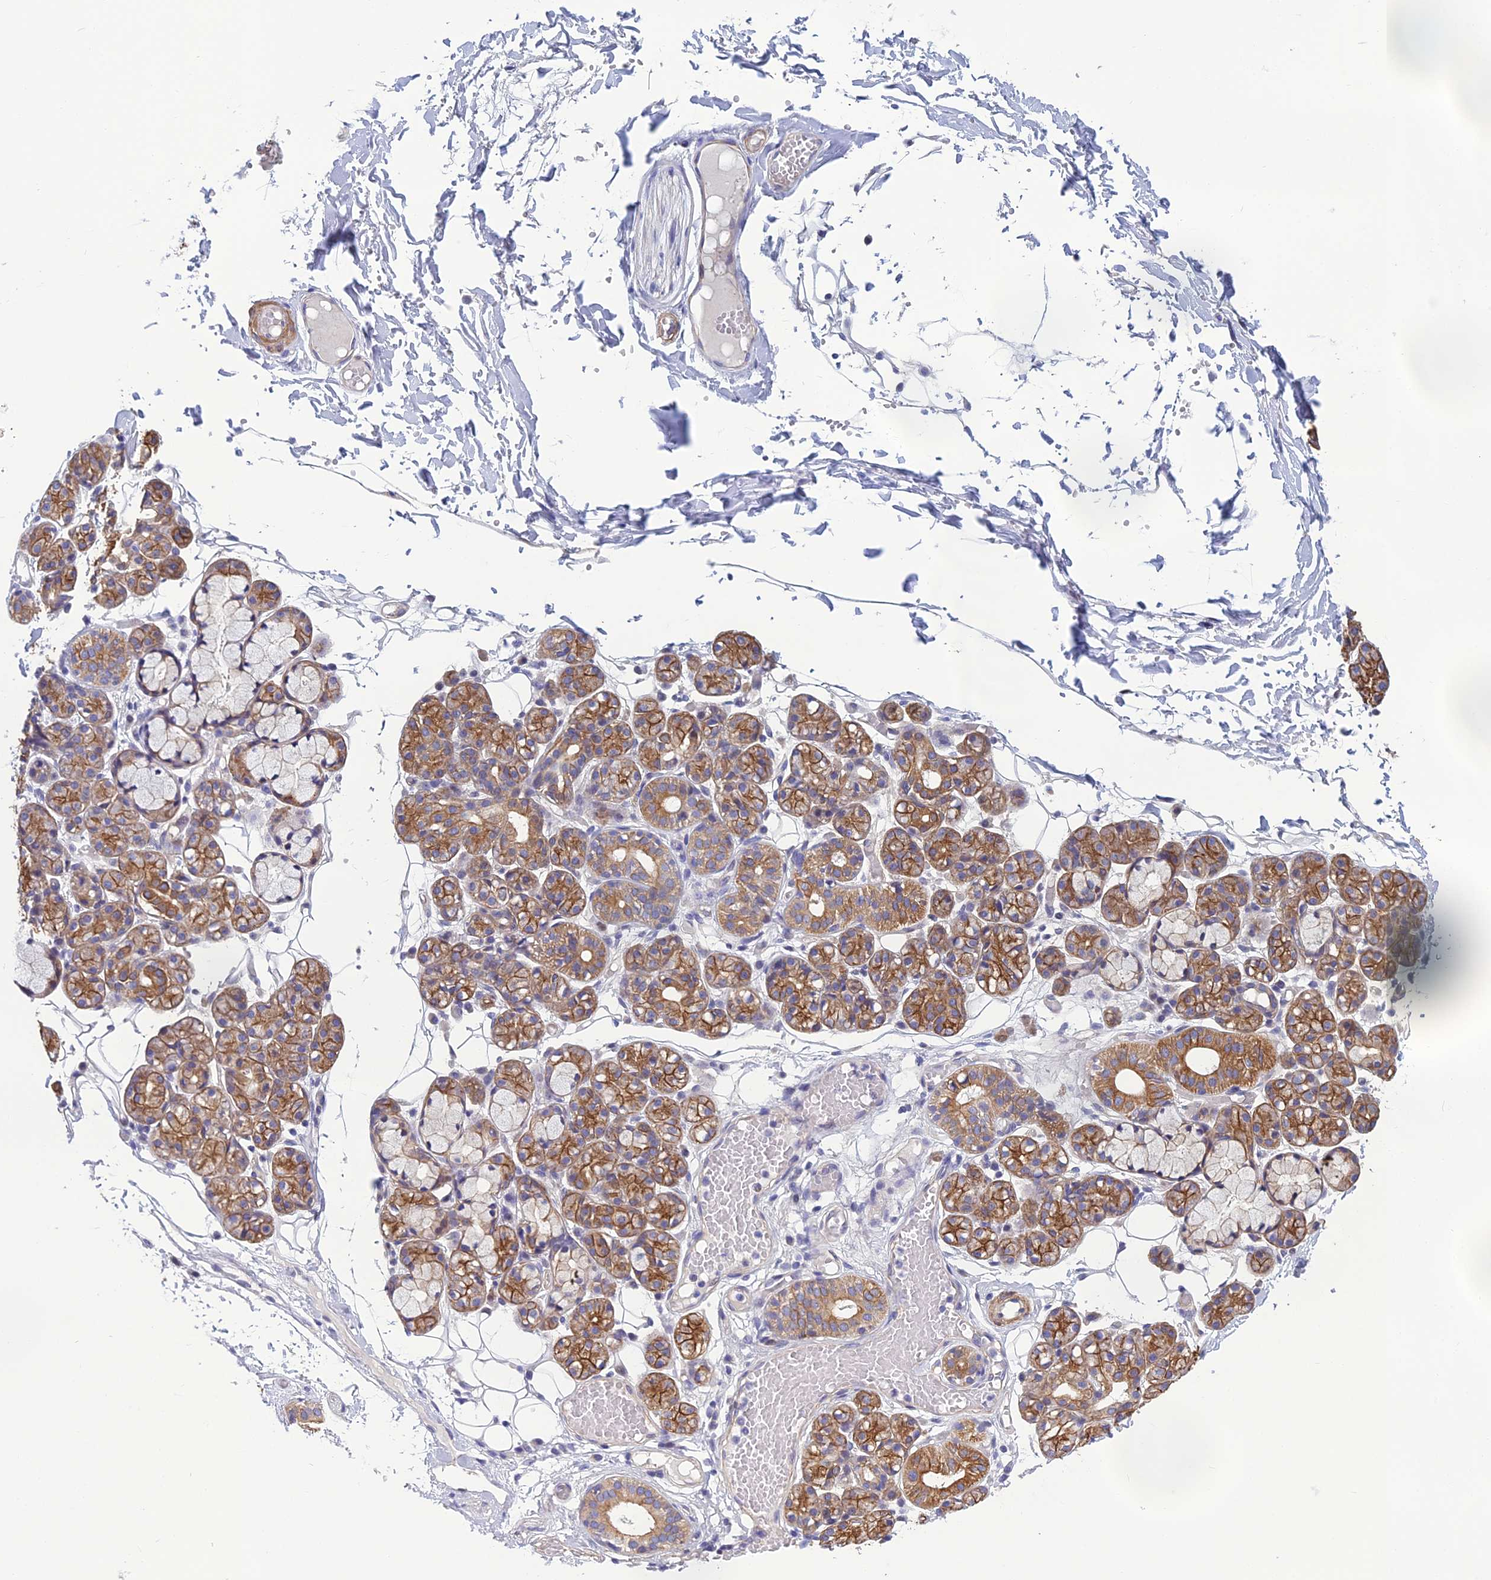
{"staining": {"intensity": "moderate", "quantity": ">75%", "location": "cytoplasmic/membranous"}, "tissue": "salivary gland", "cell_type": "Glandular cells", "image_type": "normal", "snomed": [{"axis": "morphology", "description": "Normal tissue, NOS"}, {"axis": "topography", "description": "Salivary gland"}], "caption": "A micrograph of salivary gland stained for a protein demonstrates moderate cytoplasmic/membranous brown staining in glandular cells. (DAB IHC with brightfield microscopy, high magnification).", "gene": "LZTS2", "patient": {"sex": "male", "age": 63}}